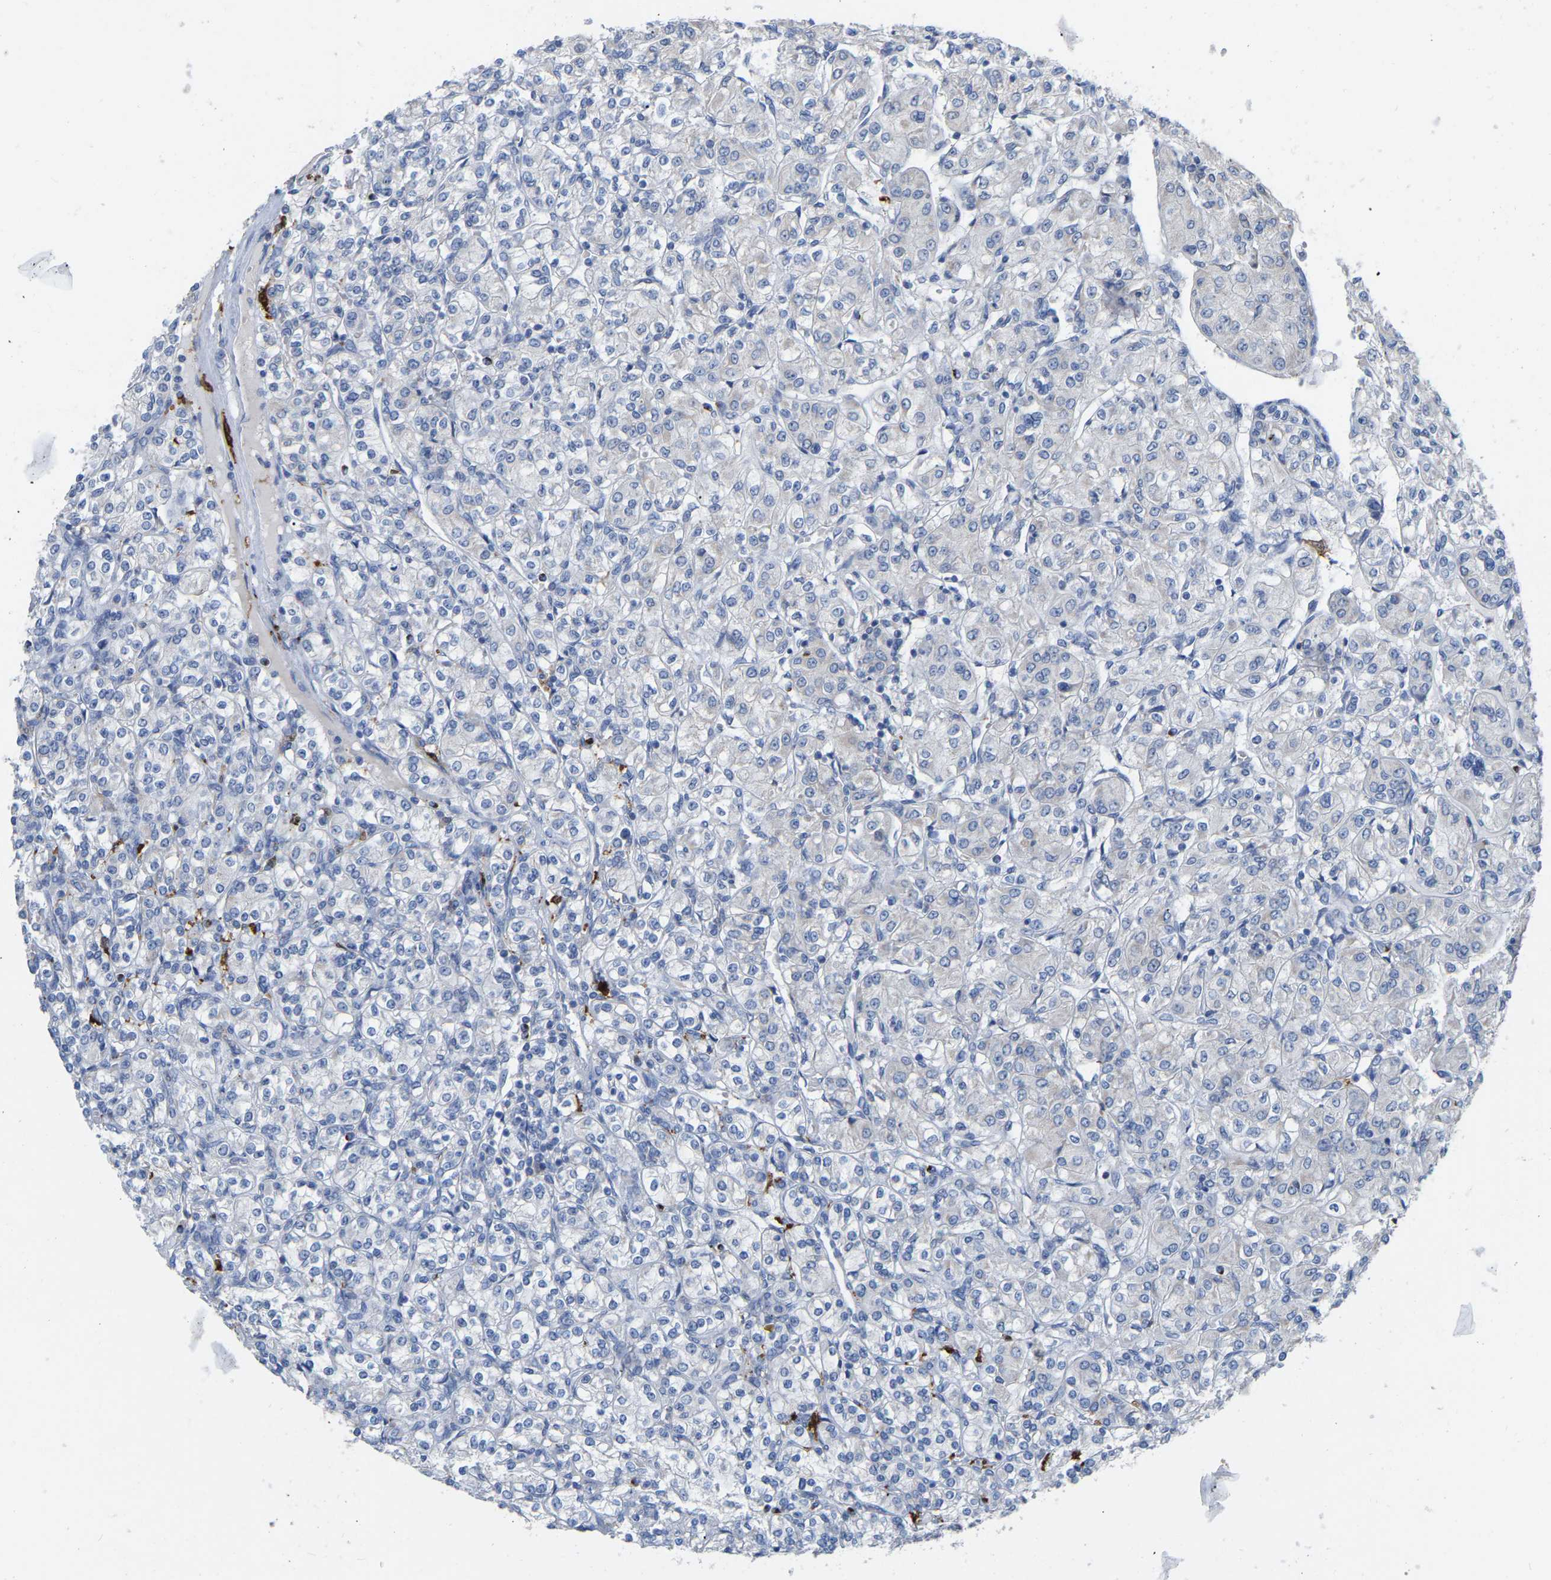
{"staining": {"intensity": "negative", "quantity": "none", "location": "none"}, "tissue": "renal cancer", "cell_type": "Tumor cells", "image_type": "cancer", "snomed": [{"axis": "morphology", "description": "Adenocarcinoma, NOS"}, {"axis": "topography", "description": "Kidney"}], "caption": "Renal cancer (adenocarcinoma) stained for a protein using immunohistochemistry demonstrates no expression tumor cells.", "gene": "ULBP2", "patient": {"sex": "male", "age": 77}}